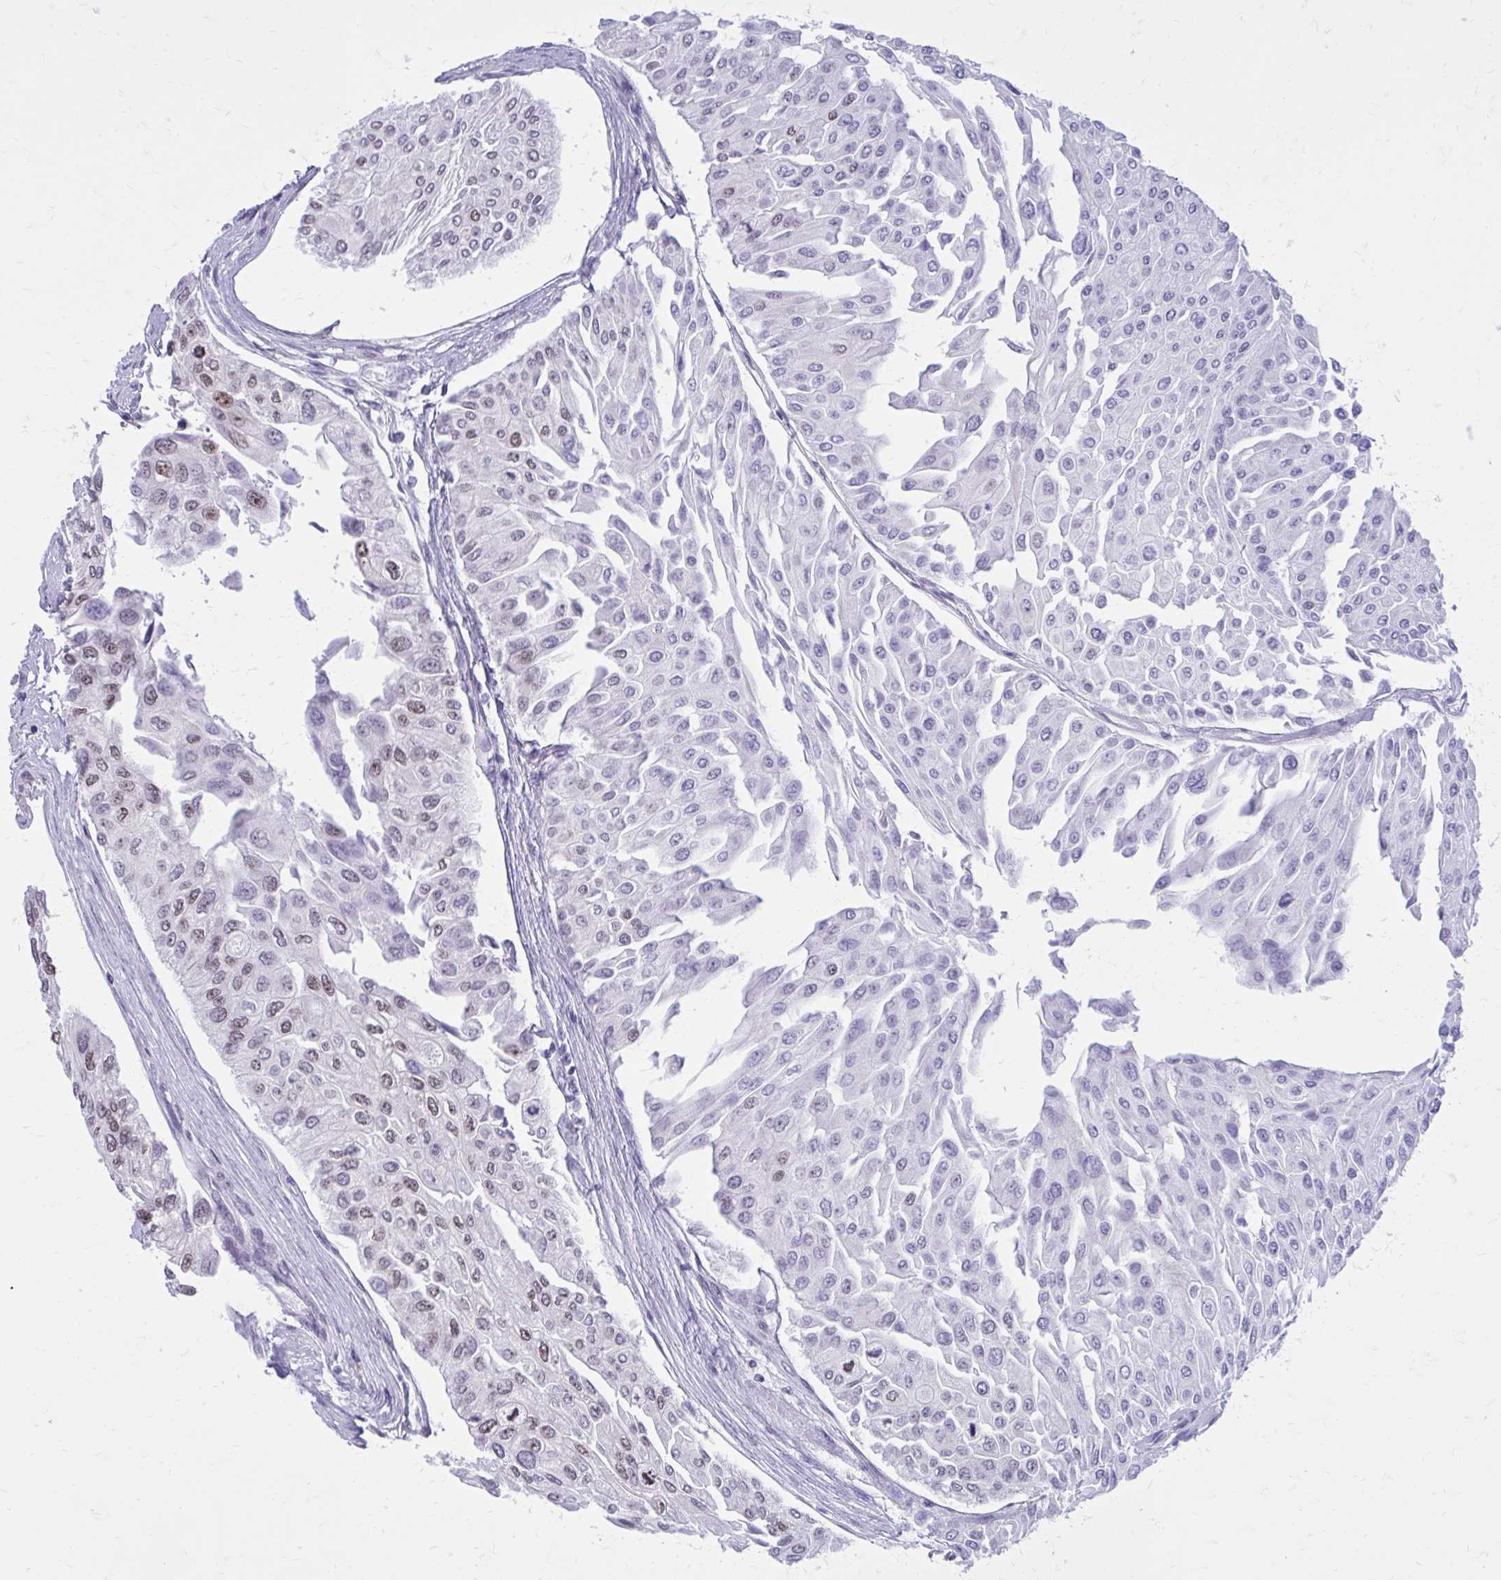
{"staining": {"intensity": "weak", "quantity": "<25%", "location": "nuclear"}, "tissue": "urothelial cancer", "cell_type": "Tumor cells", "image_type": "cancer", "snomed": [{"axis": "morphology", "description": "Urothelial carcinoma, NOS"}, {"axis": "topography", "description": "Urinary bladder"}], "caption": "An immunohistochemistry photomicrograph of transitional cell carcinoma is shown. There is no staining in tumor cells of transitional cell carcinoma. The staining is performed using DAB brown chromogen with nuclei counter-stained in using hematoxylin.", "gene": "PROSER1", "patient": {"sex": "male", "age": 67}}